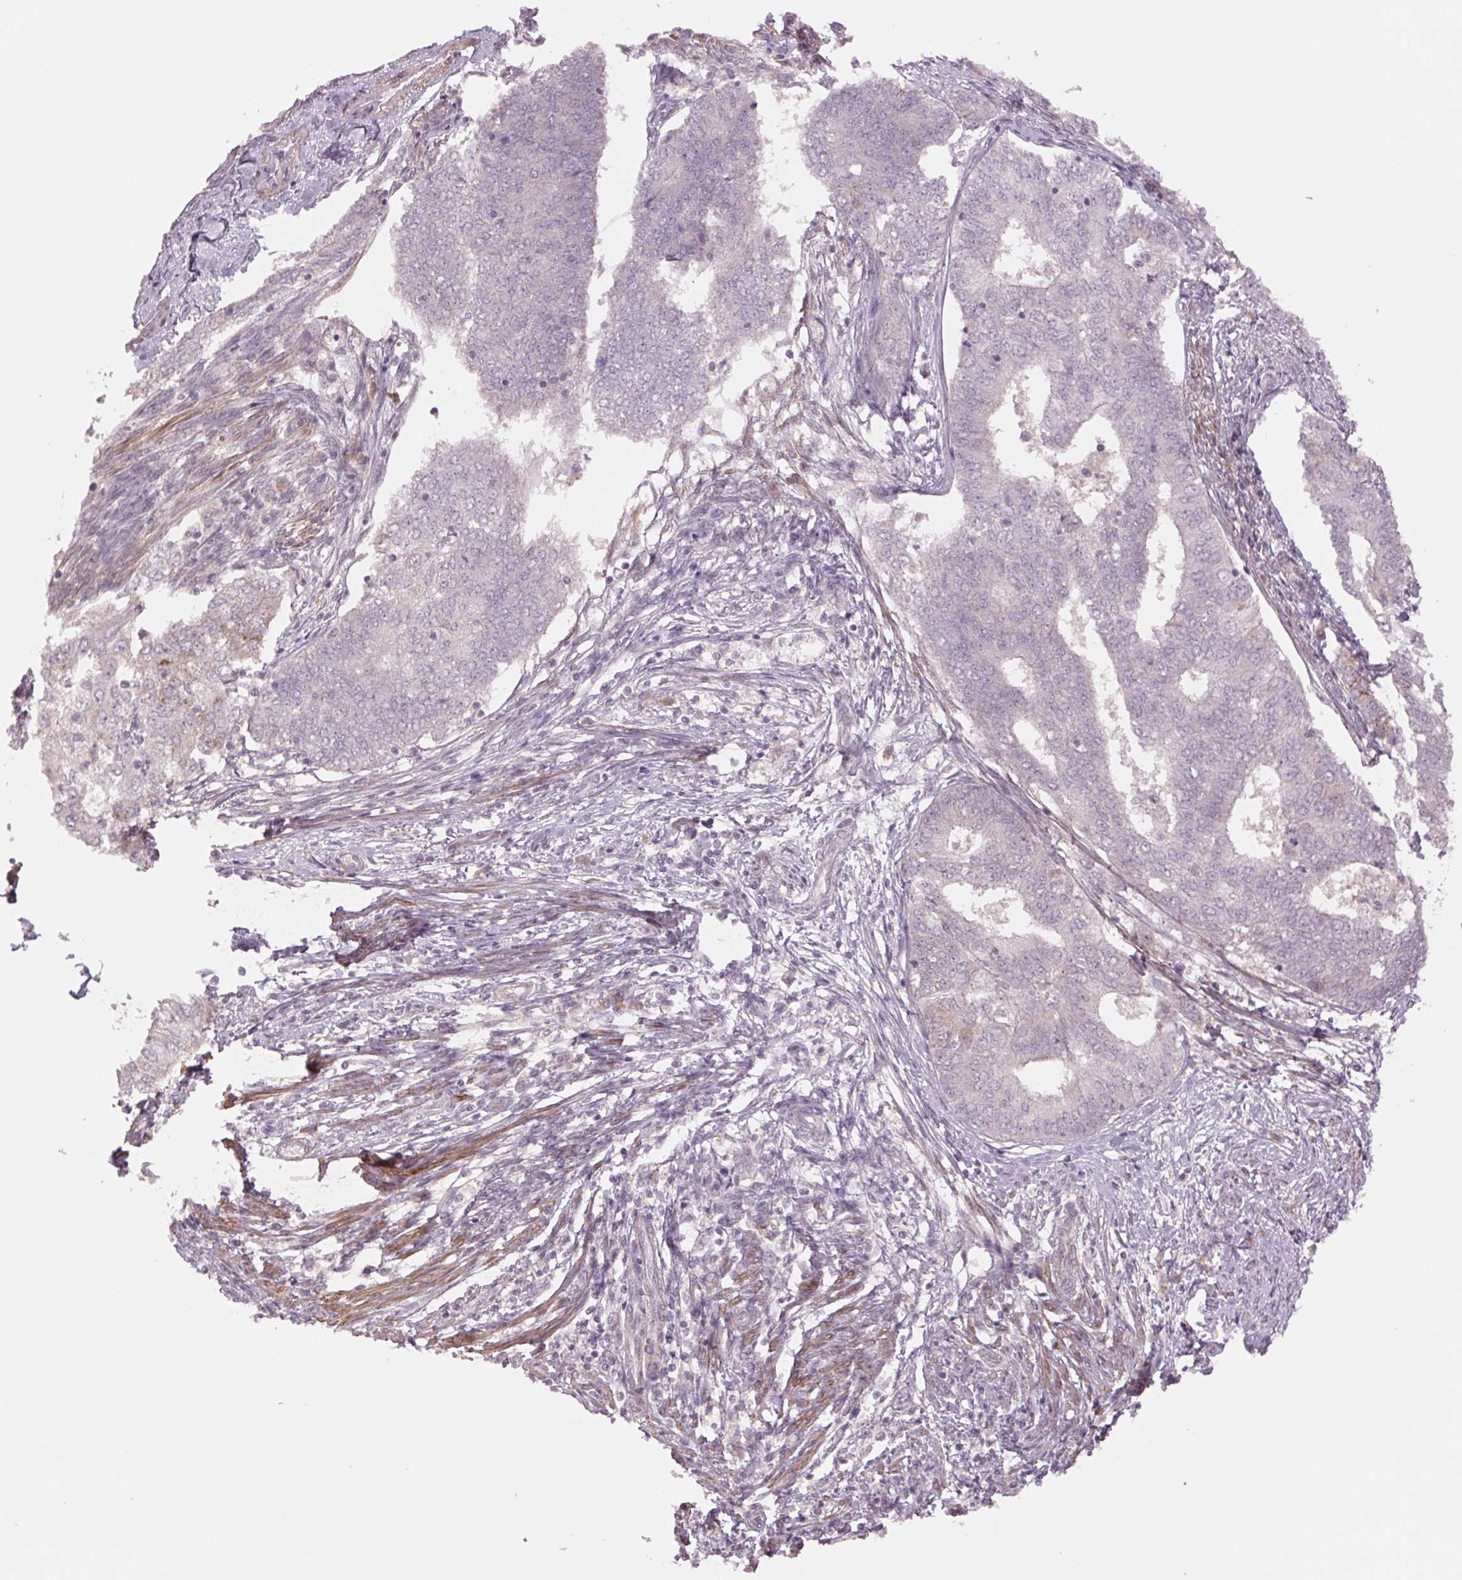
{"staining": {"intensity": "negative", "quantity": "none", "location": "none"}, "tissue": "endometrial cancer", "cell_type": "Tumor cells", "image_type": "cancer", "snomed": [{"axis": "morphology", "description": "Adenocarcinoma, NOS"}, {"axis": "topography", "description": "Endometrium"}], "caption": "High power microscopy histopathology image of an IHC photomicrograph of endometrial adenocarcinoma, revealing no significant staining in tumor cells.", "gene": "PPIA", "patient": {"sex": "female", "age": 62}}